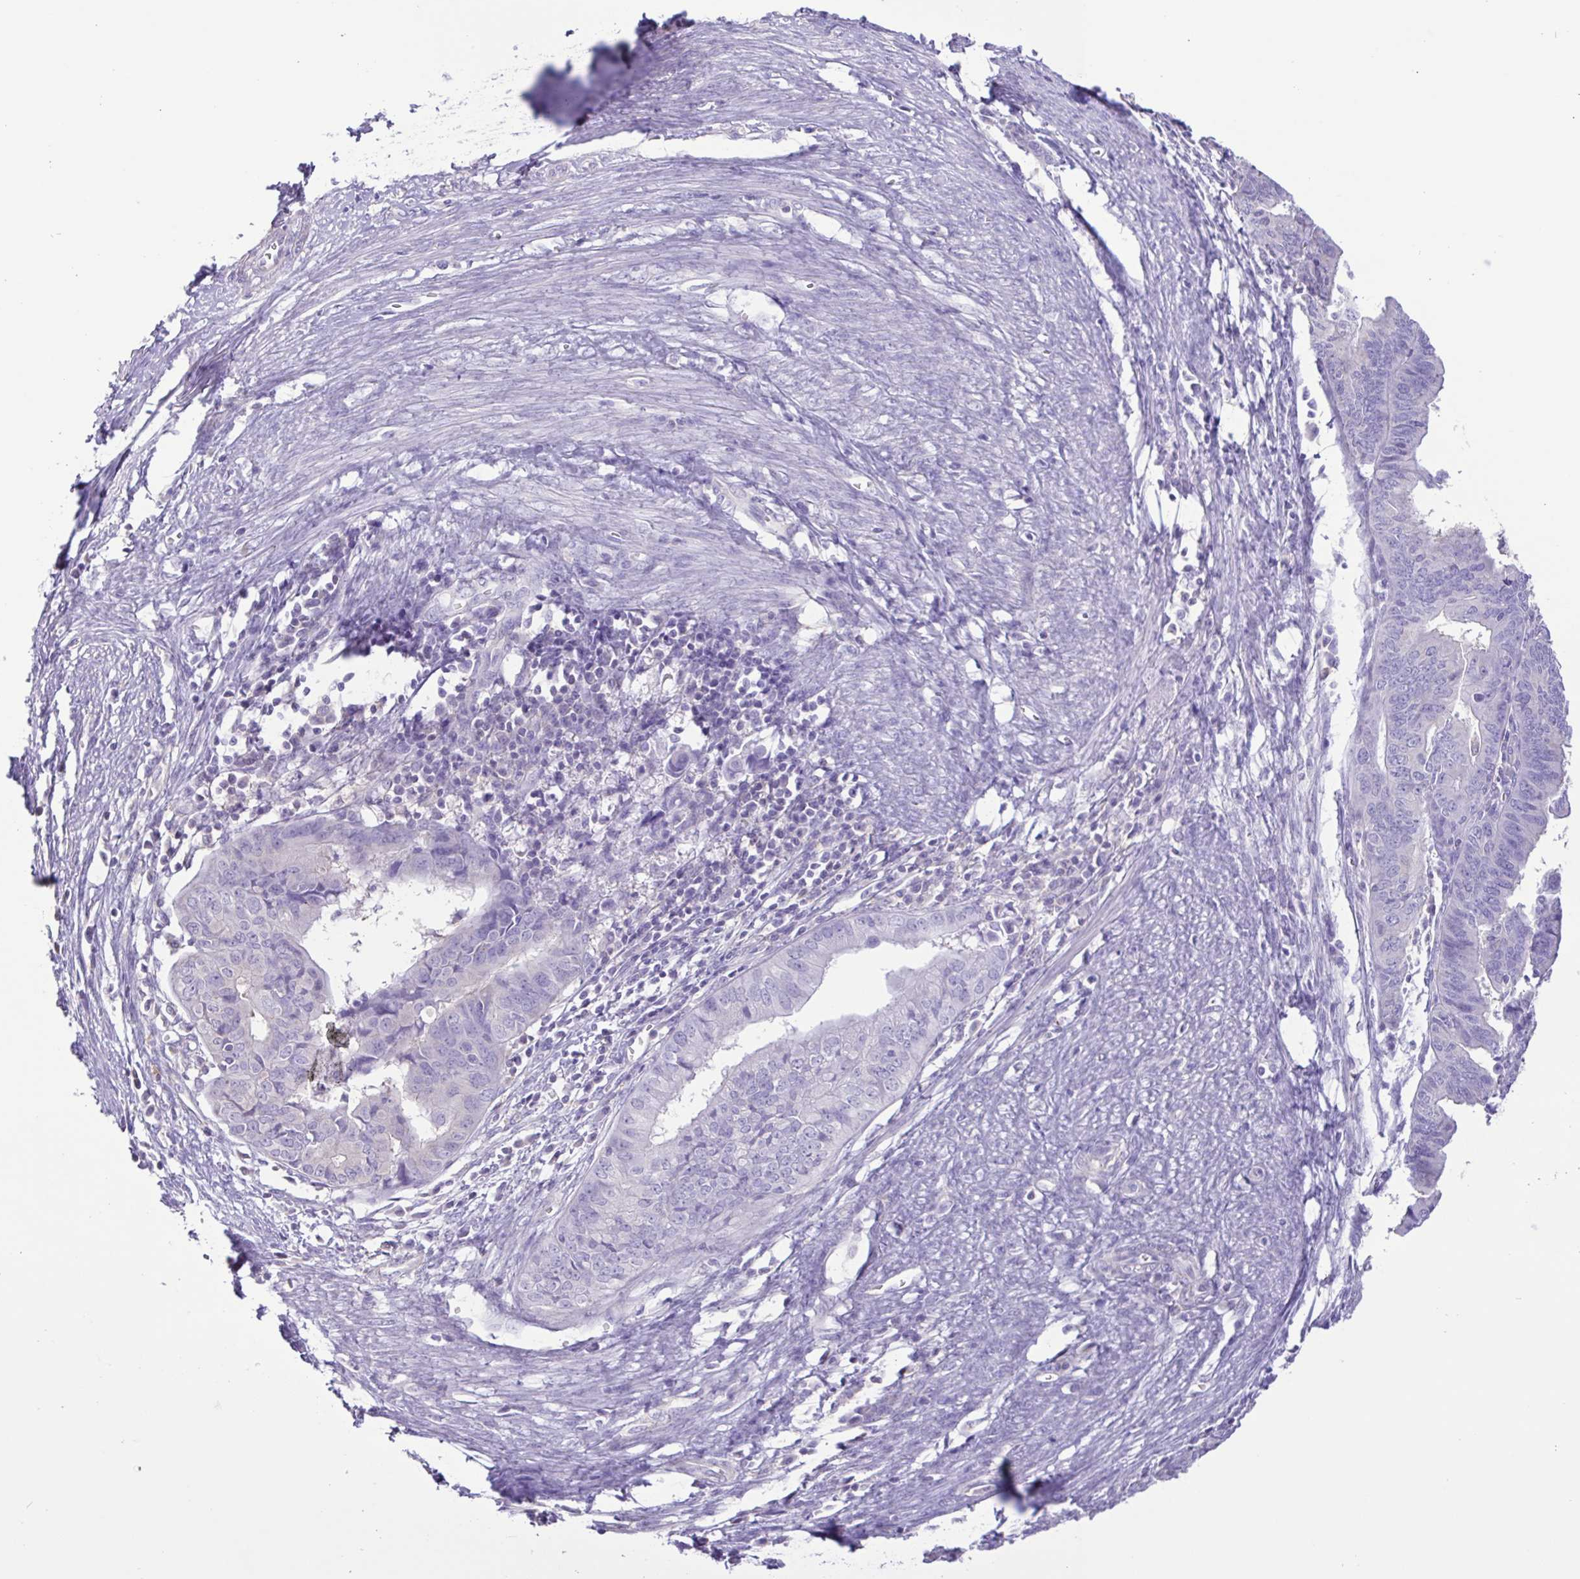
{"staining": {"intensity": "negative", "quantity": "none", "location": "none"}, "tissue": "endometrial cancer", "cell_type": "Tumor cells", "image_type": "cancer", "snomed": [{"axis": "morphology", "description": "Adenocarcinoma, NOS"}, {"axis": "topography", "description": "Endometrium"}], "caption": "This histopathology image is of endometrial cancer stained with IHC to label a protein in brown with the nuclei are counter-stained blue. There is no positivity in tumor cells.", "gene": "CYP17A1", "patient": {"sex": "female", "age": 65}}